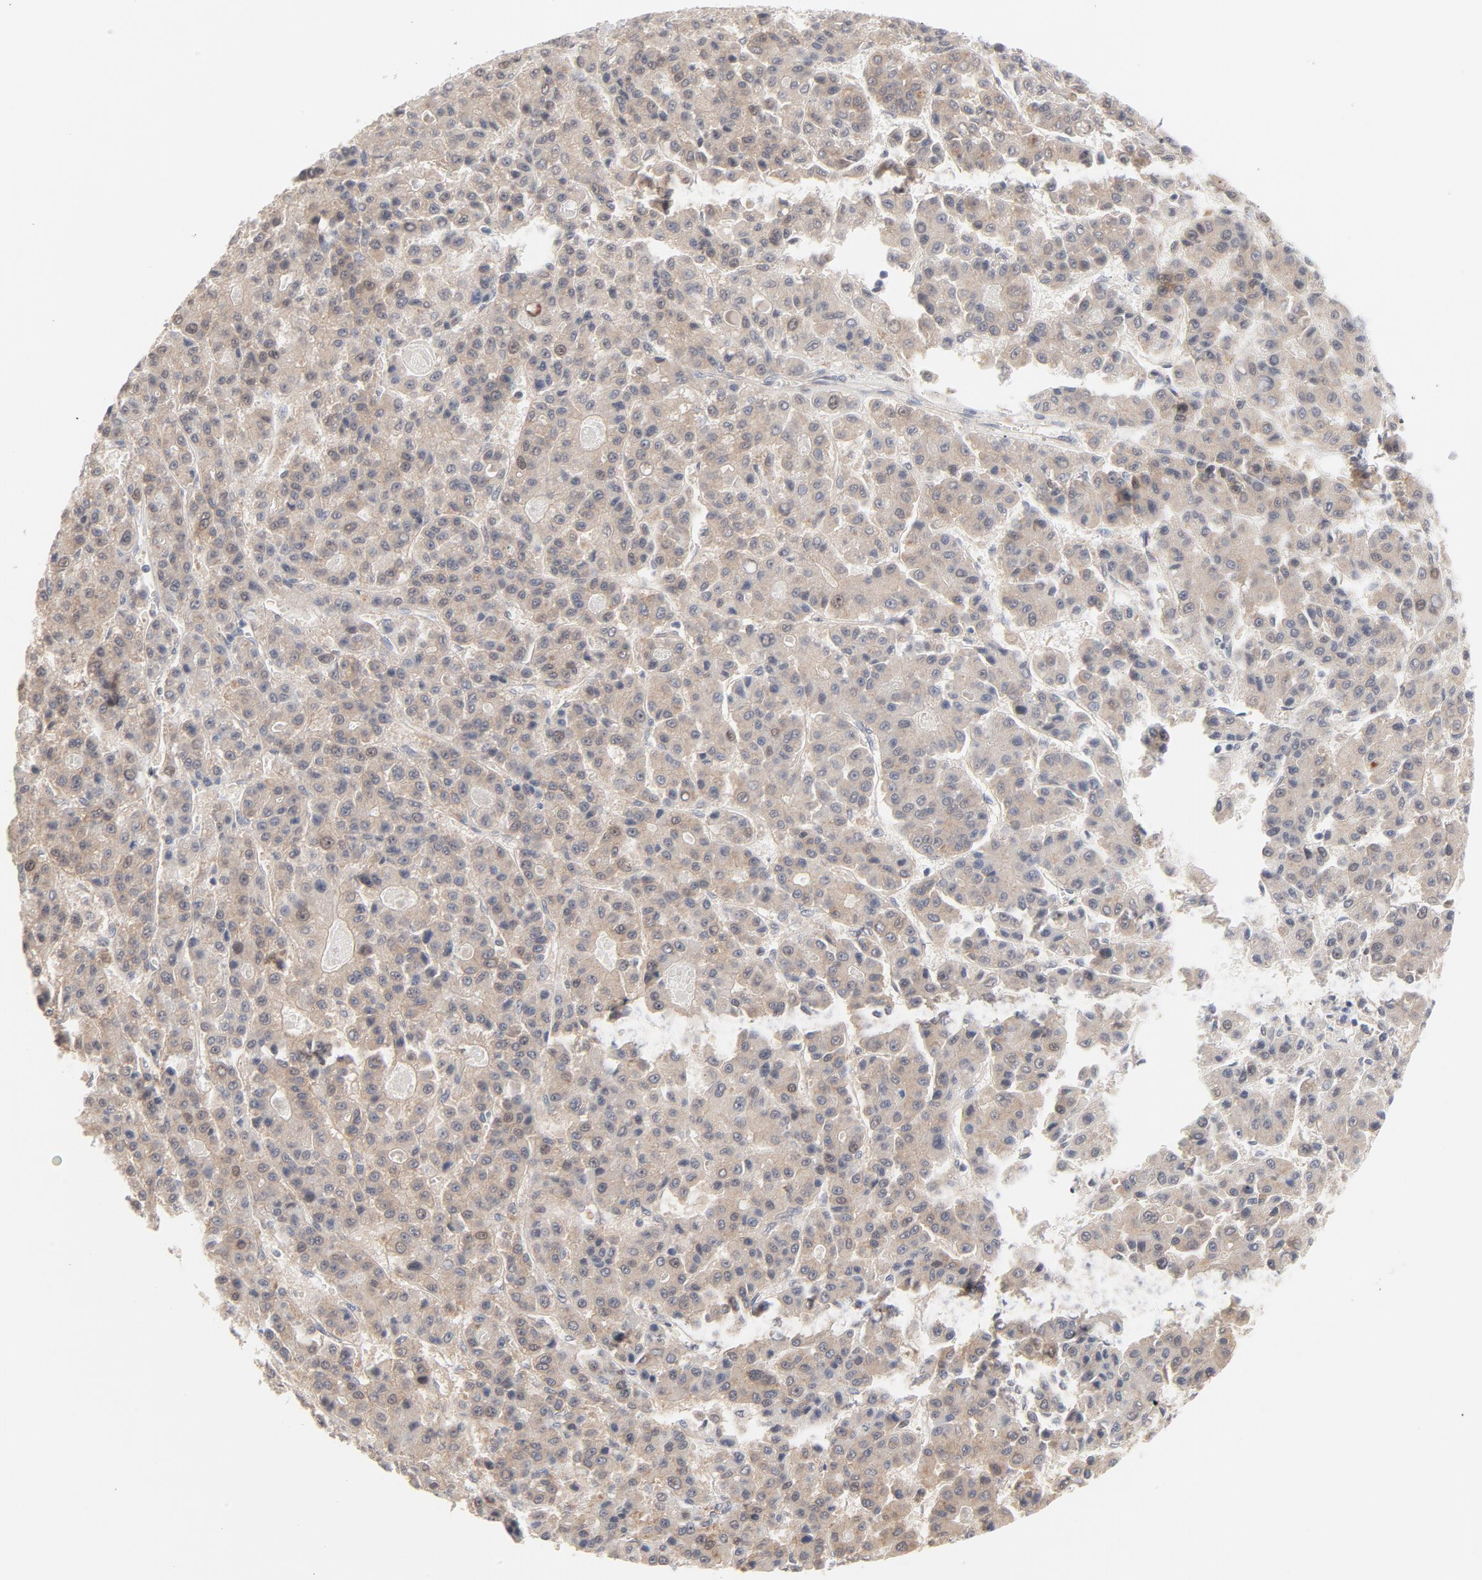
{"staining": {"intensity": "weak", "quantity": ">75%", "location": "cytoplasmic/membranous"}, "tissue": "liver cancer", "cell_type": "Tumor cells", "image_type": "cancer", "snomed": [{"axis": "morphology", "description": "Carcinoma, Hepatocellular, NOS"}, {"axis": "topography", "description": "Liver"}], "caption": "Liver cancer stained with DAB IHC displays low levels of weak cytoplasmic/membranous expression in about >75% of tumor cells.", "gene": "UBL4A", "patient": {"sex": "male", "age": 70}}